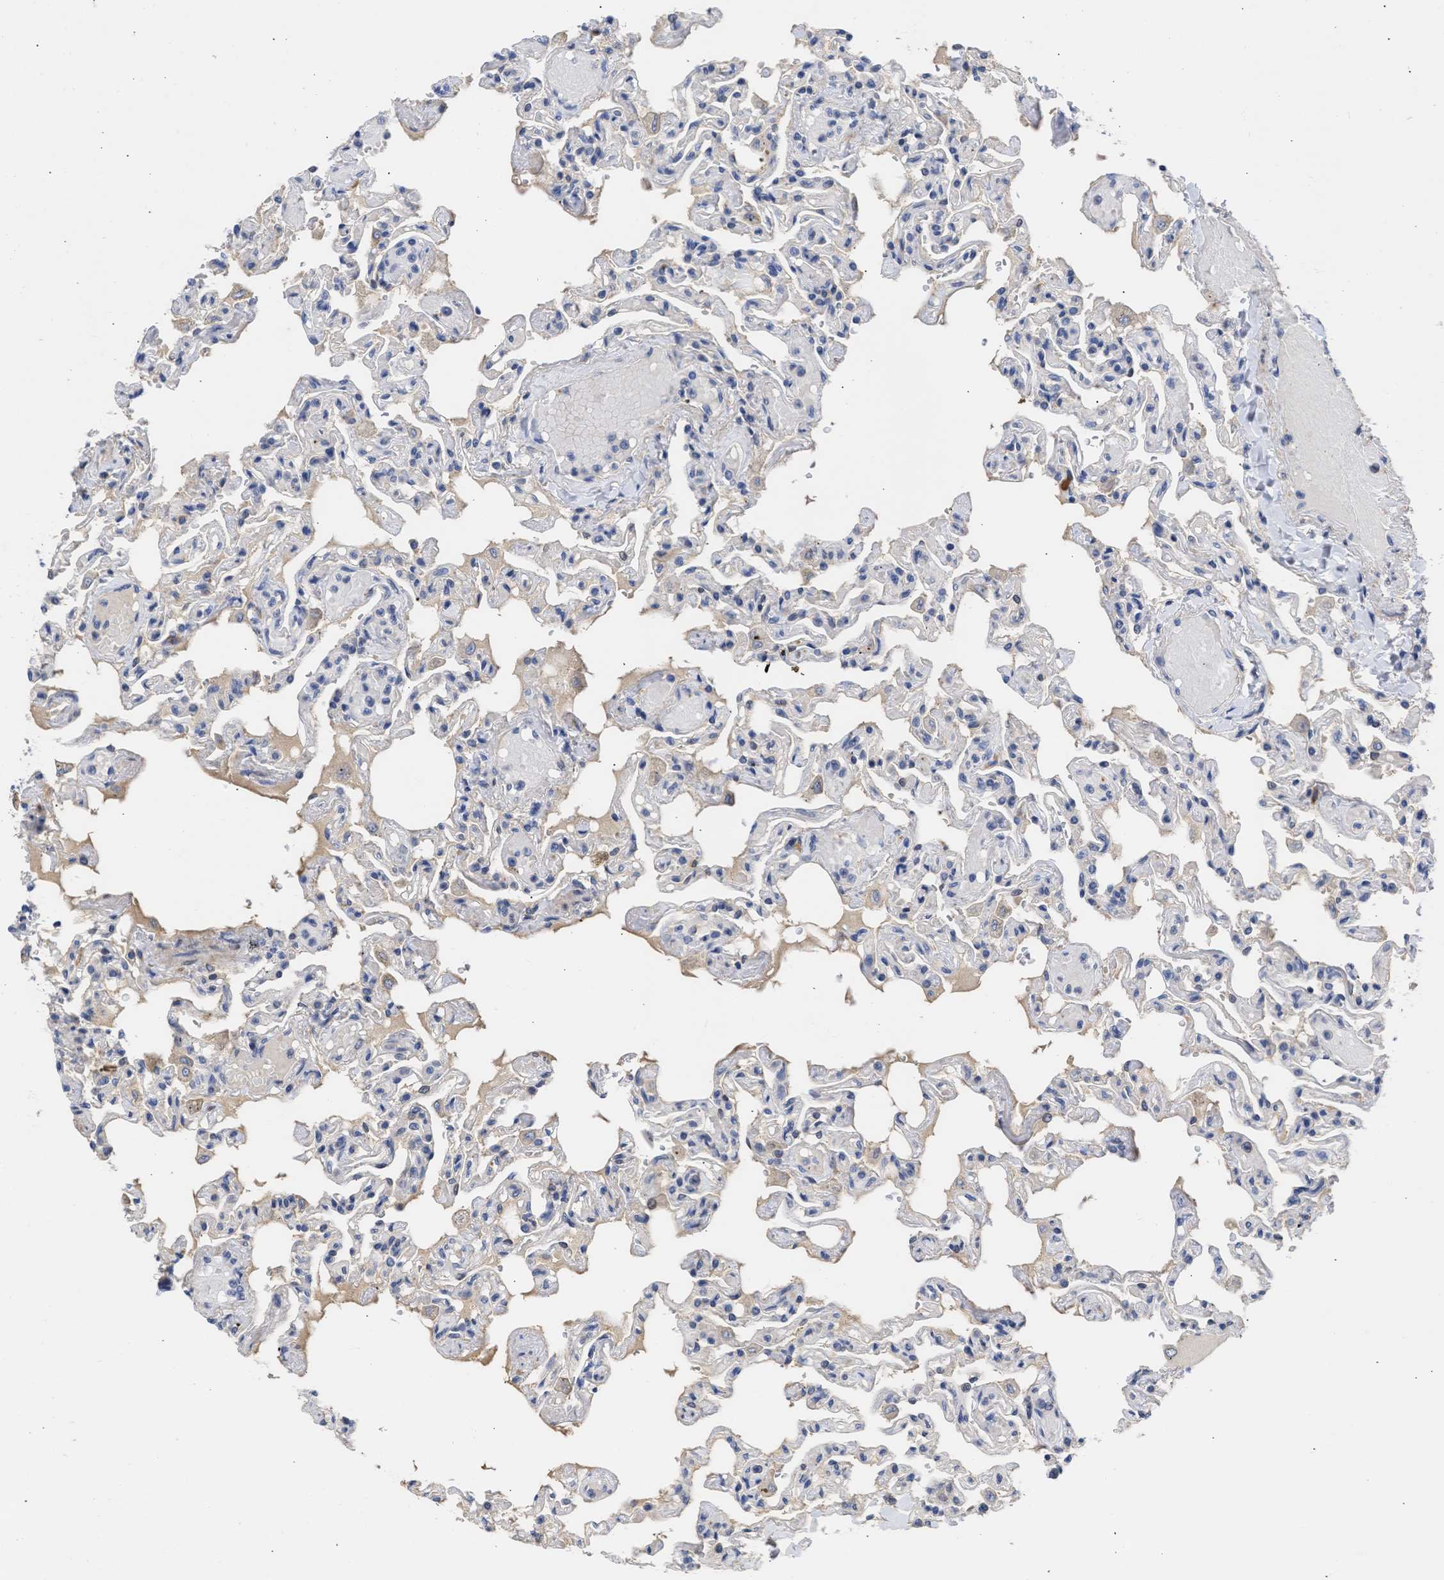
{"staining": {"intensity": "weak", "quantity": "<25%", "location": "cytoplasmic/membranous"}, "tissue": "lung", "cell_type": "Alveolar cells", "image_type": "normal", "snomed": [{"axis": "morphology", "description": "Normal tissue, NOS"}, {"axis": "topography", "description": "Lung"}], "caption": "An image of human lung is negative for staining in alveolar cells. Nuclei are stained in blue.", "gene": "ARHGEF4", "patient": {"sex": "male", "age": 21}}